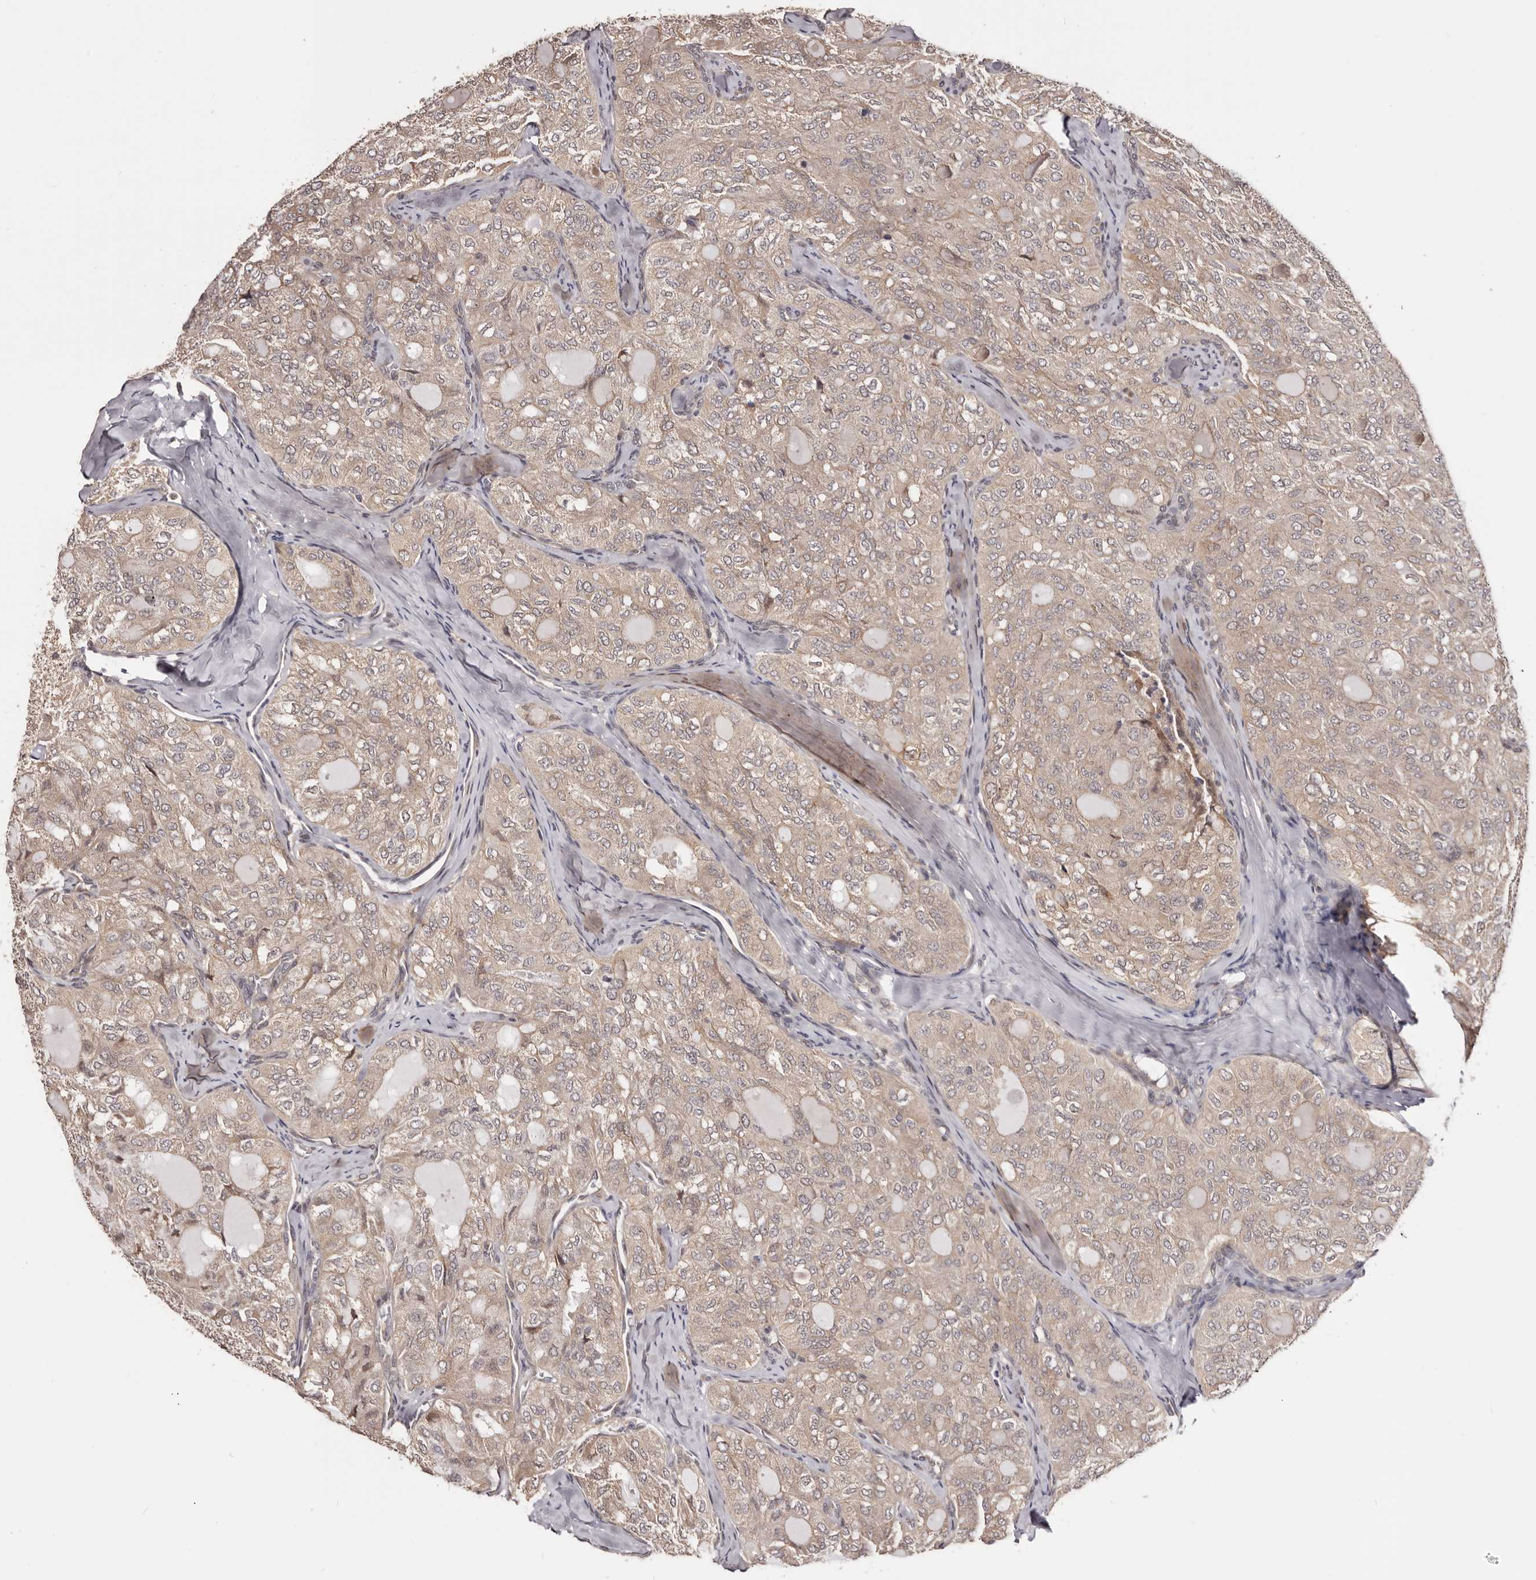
{"staining": {"intensity": "weak", "quantity": "25%-75%", "location": "cytoplasmic/membranous"}, "tissue": "thyroid cancer", "cell_type": "Tumor cells", "image_type": "cancer", "snomed": [{"axis": "morphology", "description": "Follicular adenoma carcinoma, NOS"}, {"axis": "topography", "description": "Thyroid gland"}], "caption": "There is low levels of weak cytoplasmic/membranous positivity in tumor cells of thyroid cancer (follicular adenoma carcinoma), as demonstrated by immunohistochemical staining (brown color).", "gene": "NOL12", "patient": {"sex": "male", "age": 75}}